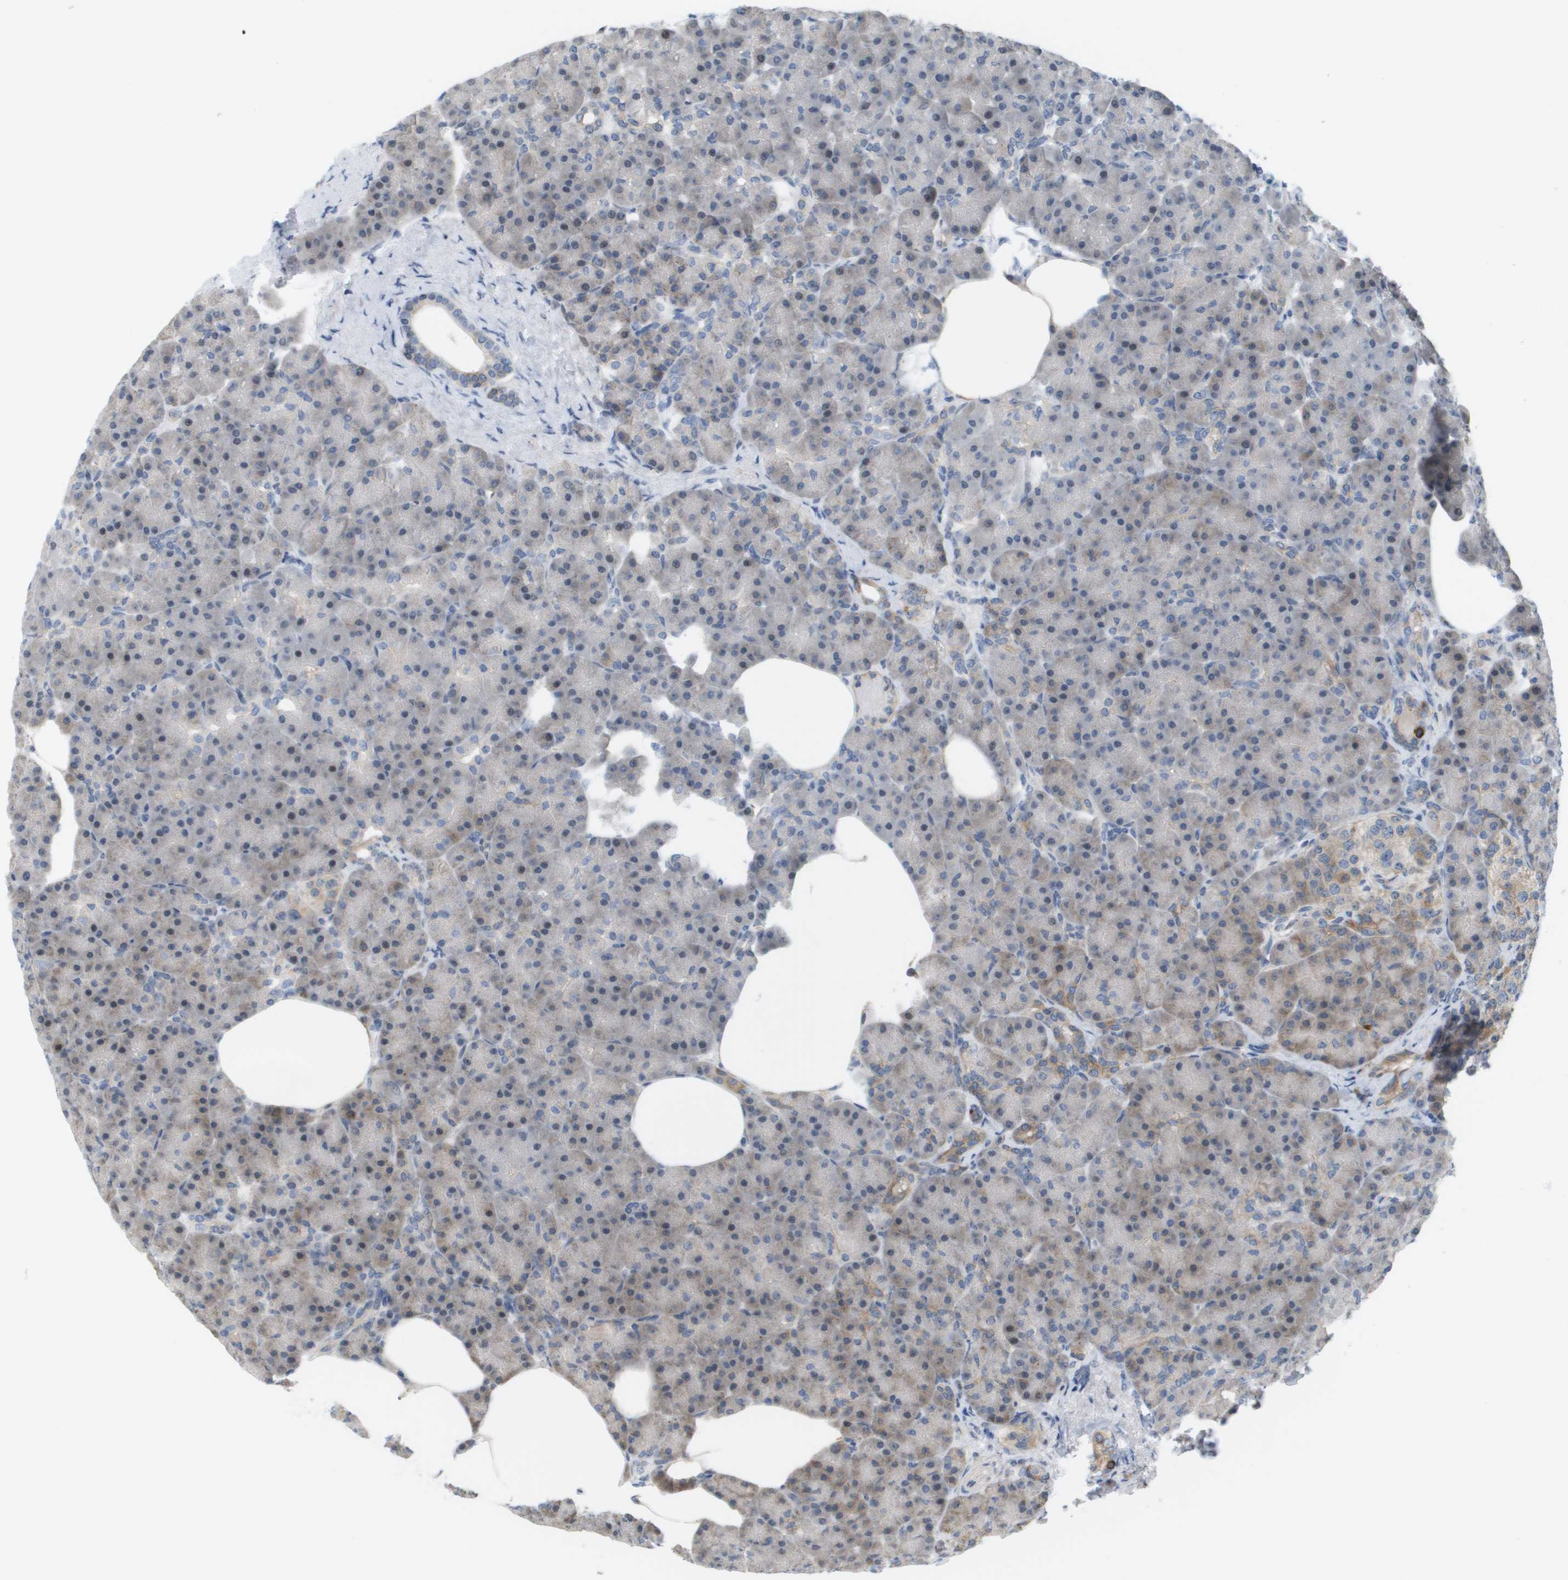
{"staining": {"intensity": "weak", "quantity": "<25%", "location": "cytoplasmic/membranous"}, "tissue": "pancreas", "cell_type": "Exocrine glandular cells", "image_type": "normal", "snomed": [{"axis": "morphology", "description": "Normal tissue, NOS"}, {"axis": "topography", "description": "Pancreas"}], "caption": "This is an IHC micrograph of normal human pancreas. There is no positivity in exocrine glandular cells.", "gene": "MARCHF8", "patient": {"sex": "female", "age": 70}}